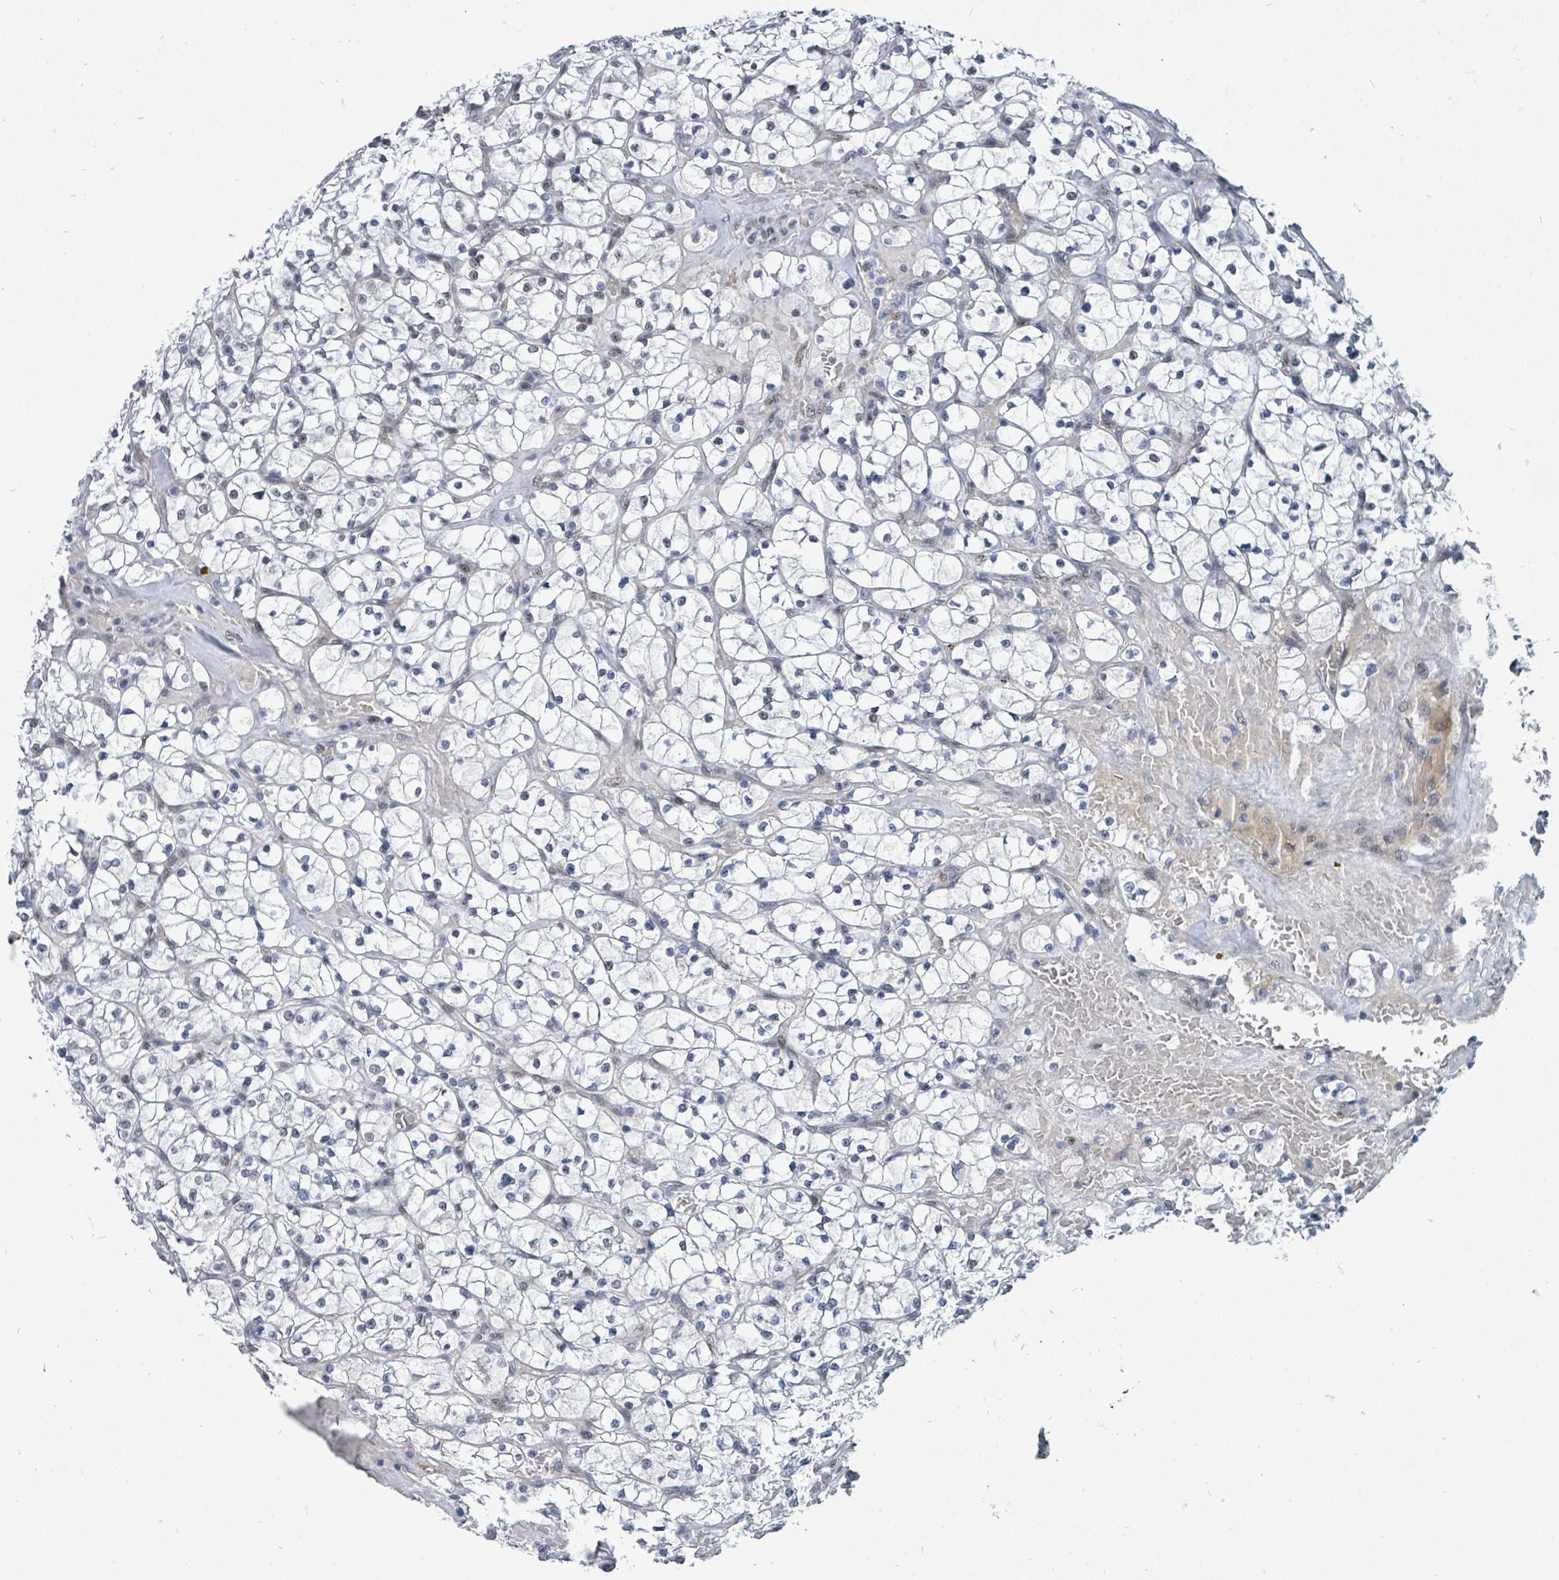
{"staining": {"intensity": "negative", "quantity": "none", "location": "none"}, "tissue": "renal cancer", "cell_type": "Tumor cells", "image_type": "cancer", "snomed": [{"axis": "morphology", "description": "Adenocarcinoma, NOS"}, {"axis": "topography", "description": "Kidney"}], "caption": "DAB immunohistochemical staining of renal adenocarcinoma demonstrates no significant staining in tumor cells.", "gene": "SUMO4", "patient": {"sex": "female", "age": 64}}